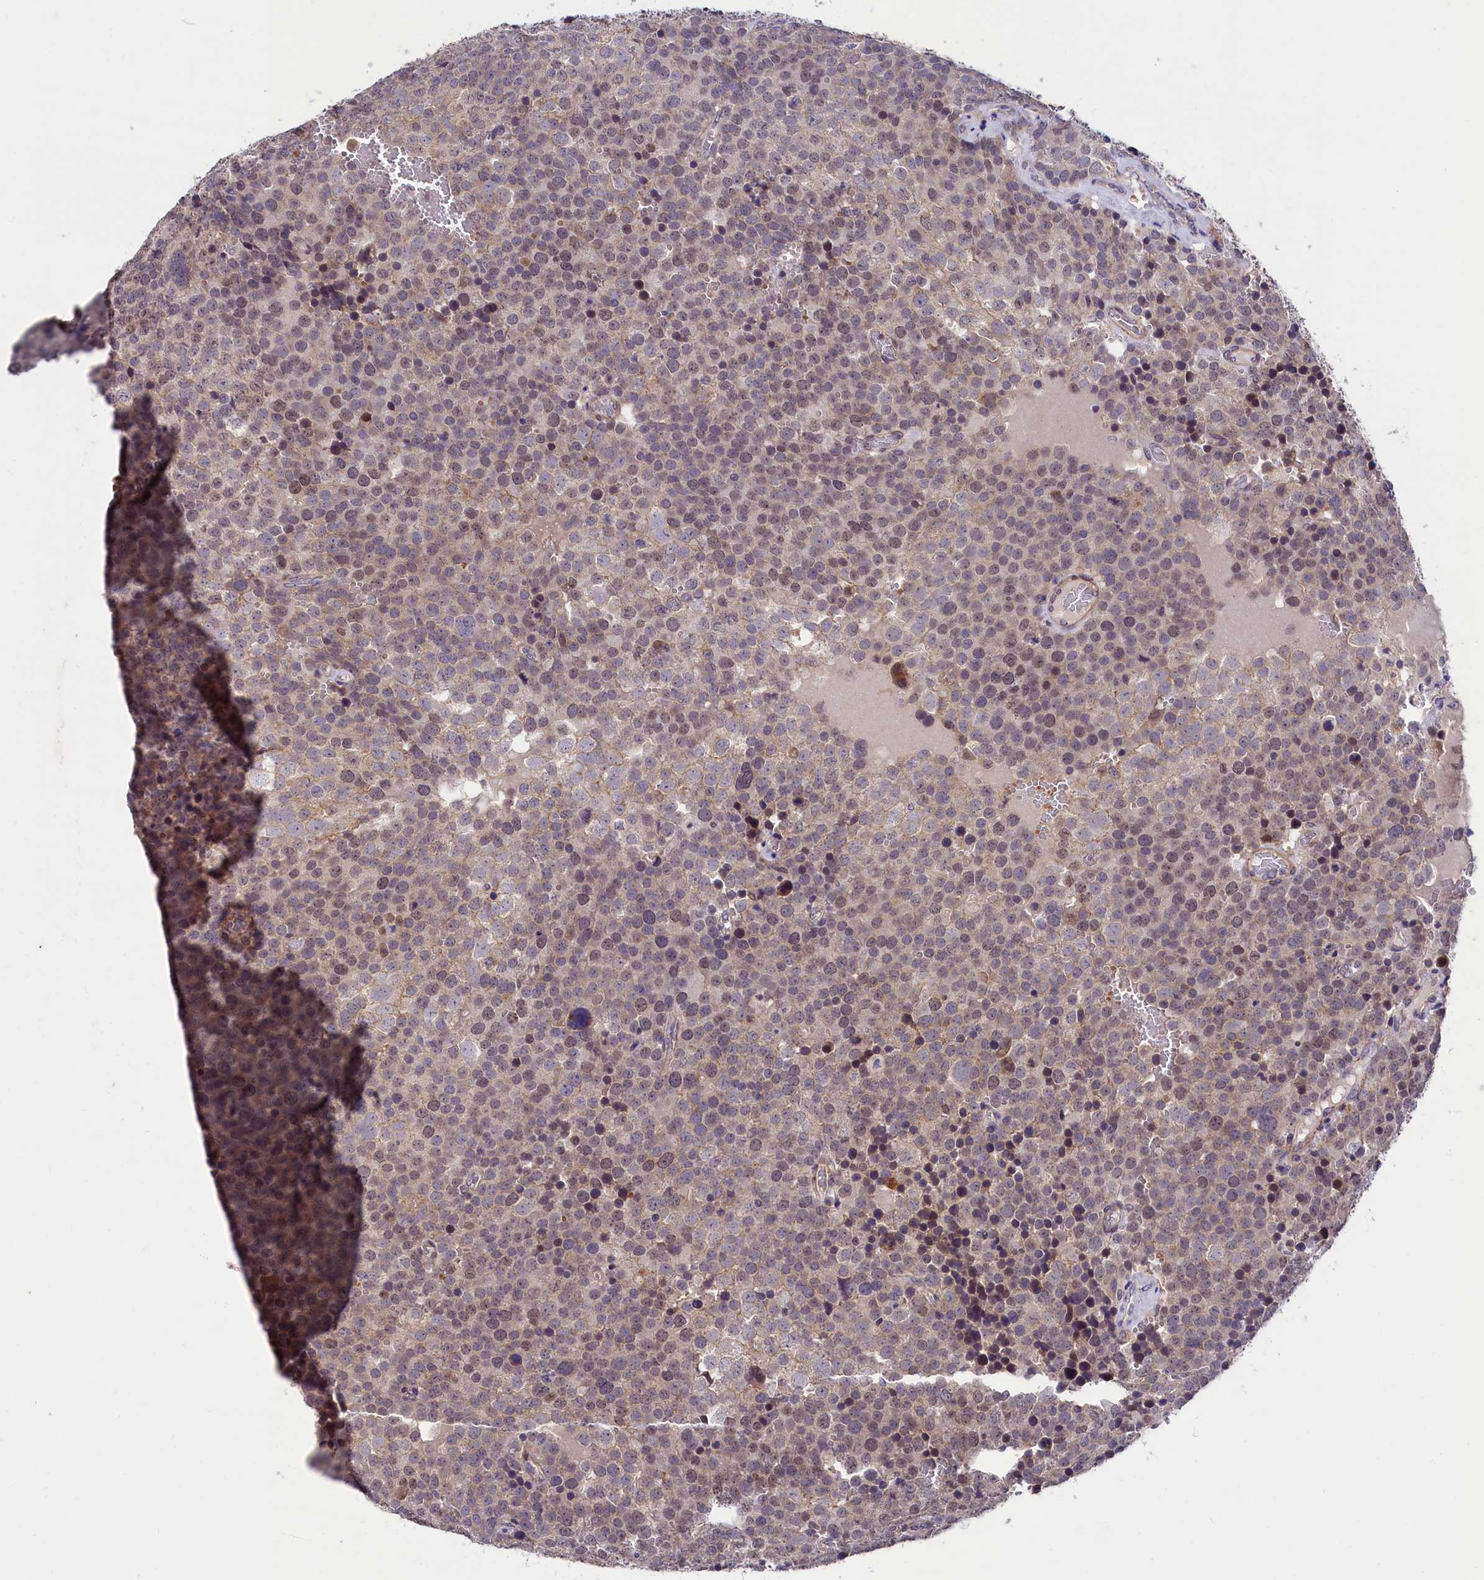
{"staining": {"intensity": "weak", "quantity": "25%-75%", "location": "cytoplasmic/membranous"}, "tissue": "testis cancer", "cell_type": "Tumor cells", "image_type": "cancer", "snomed": [{"axis": "morphology", "description": "Seminoma, NOS"}, {"axis": "topography", "description": "Testis"}], "caption": "DAB immunohistochemical staining of testis cancer (seminoma) displays weak cytoplasmic/membranous protein positivity in about 25%-75% of tumor cells.", "gene": "SLC39A6", "patient": {"sex": "male", "age": 71}}